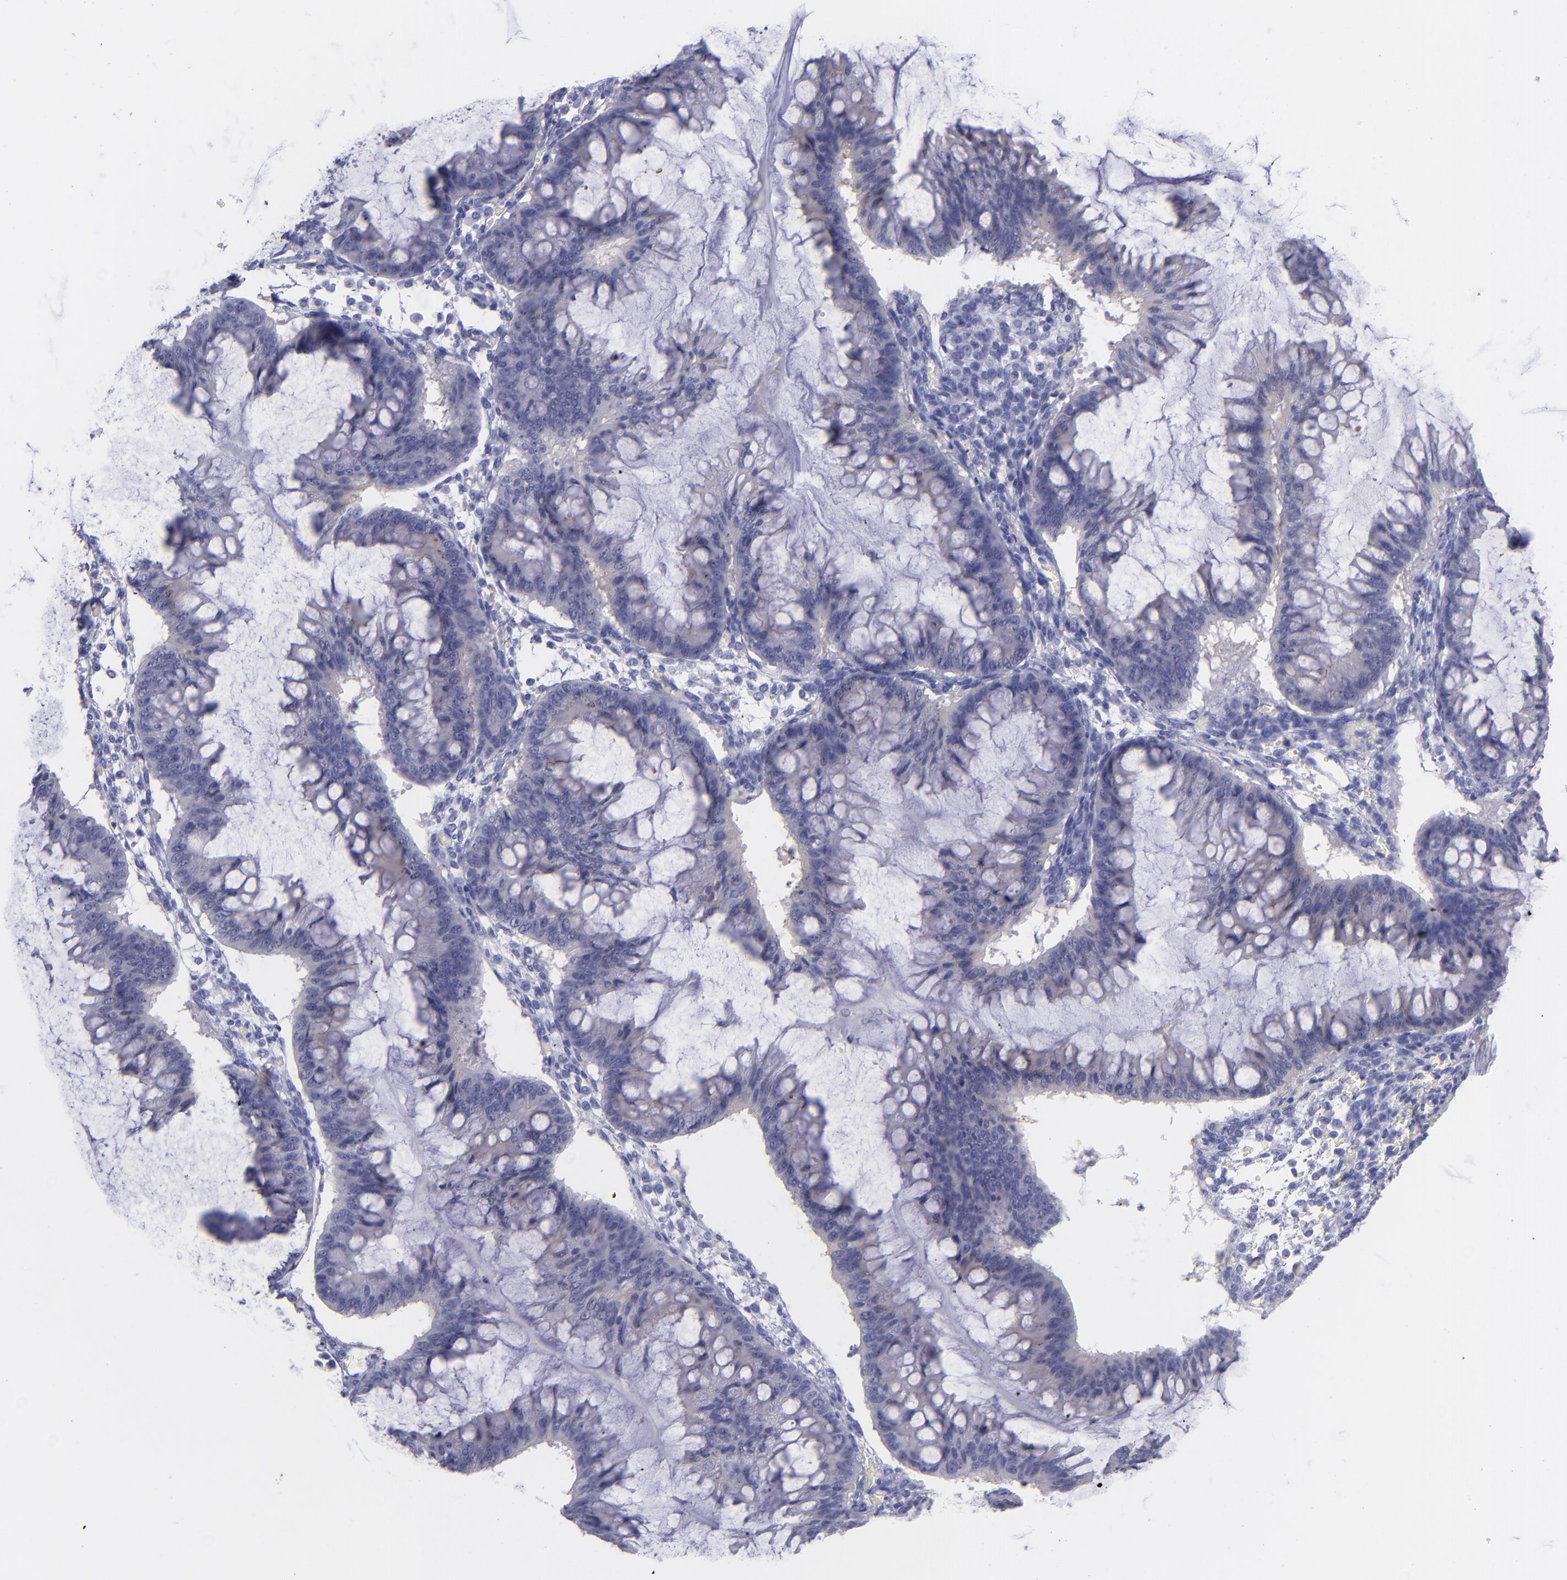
{"staining": {"intensity": "negative", "quantity": "none", "location": "none"}, "tissue": "ovarian cancer", "cell_type": "Tumor cells", "image_type": "cancer", "snomed": [{"axis": "morphology", "description": "Cystadenocarcinoma, mucinous, NOS"}, {"axis": "topography", "description": "Ovary"}], "caption": "Ovarian mucinous cystadenocarcinoma stained for a protein using immunohistochemistry demonstrates no staining tumor cells.", "gene": "CD82", "patient": {"sex": "female", "age": 73}}